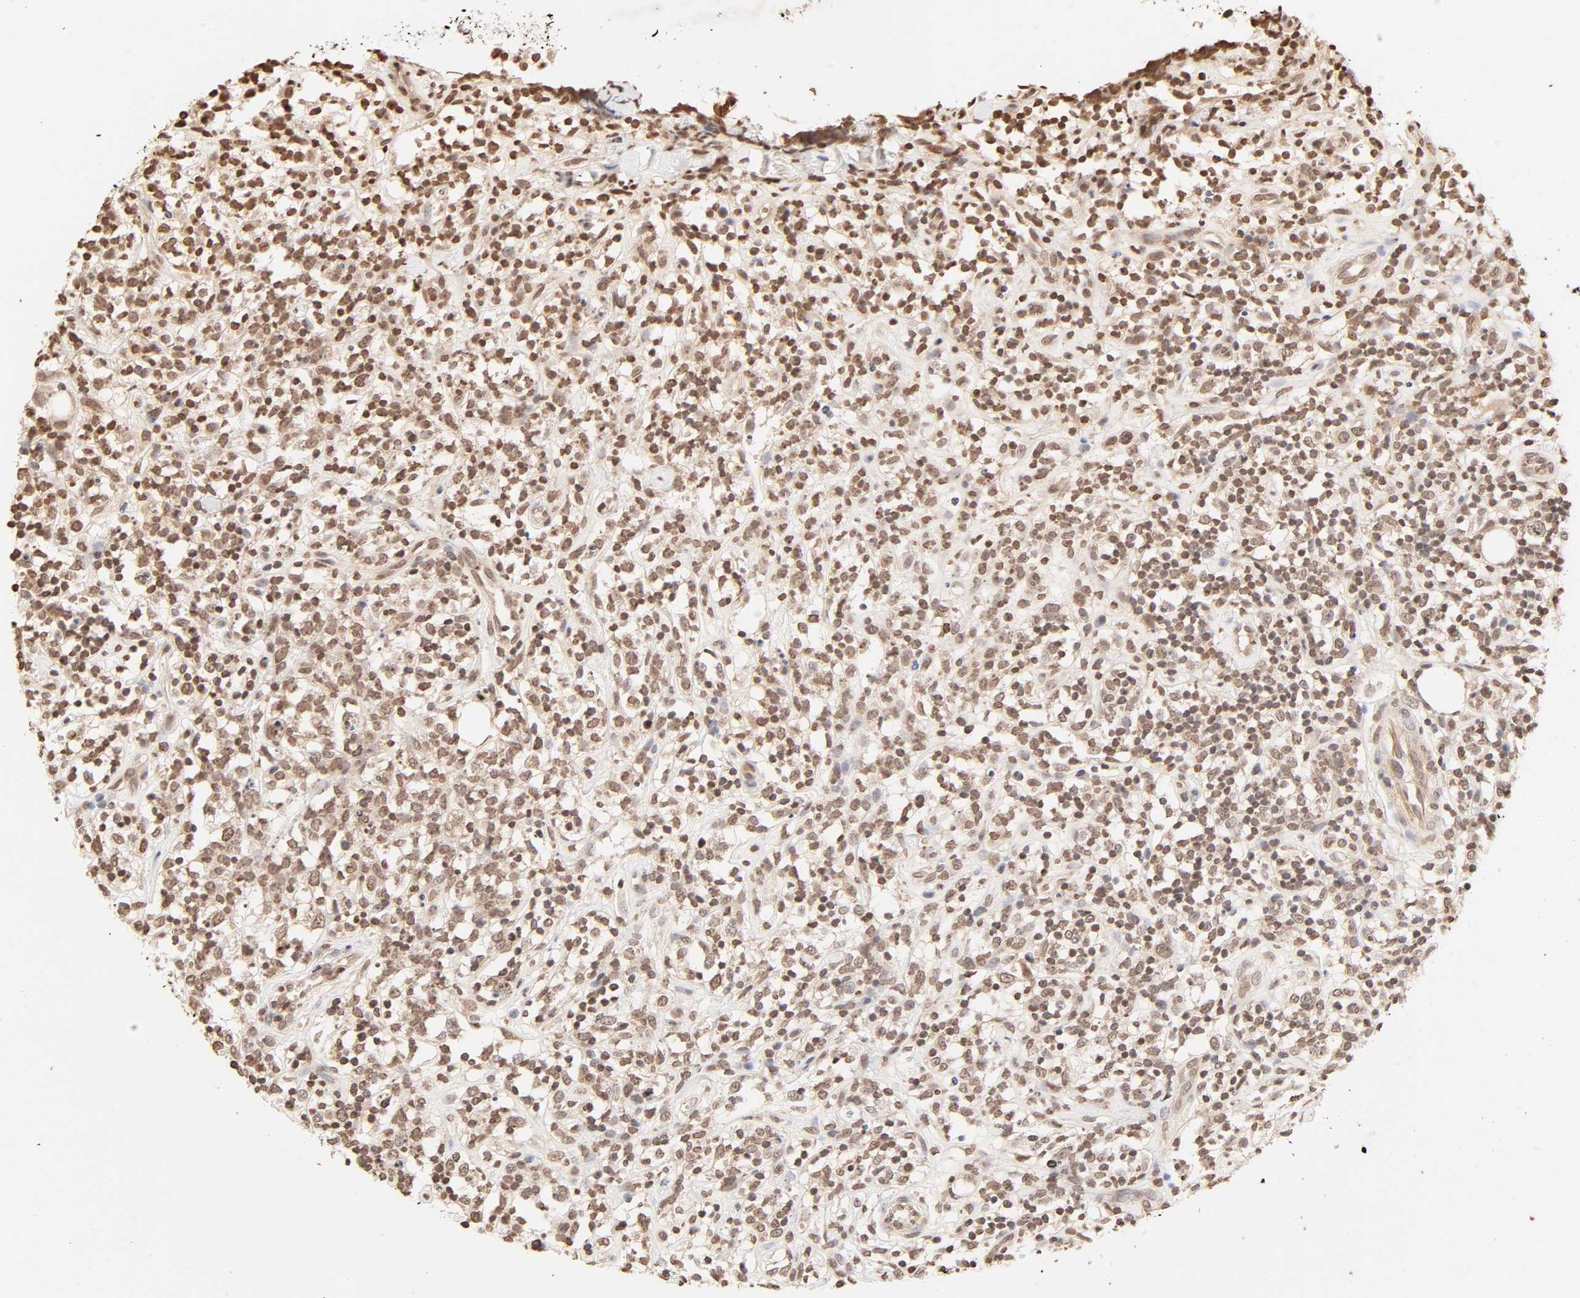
{"staining": {"intensity": "moderate", "quantity": ">75%", "location": "cytoplasmic/membranous,nuclear"}, "tissue": "lymphoma", "cell_type": "Tumor cells", "image_type": "cancer", "snomed": [{"axis": "morphology", "description": "Malignant lymphoma, non-Hodgkin's type, High grade"}, {"axis": "topography", "description": "Lymph node"}], "caption": "Tumor cells reveal moderate cytoplasmic/membranous and nuclear staining in approximately >75% of cells in malignant lymphoma, non-Hodgkin's type (high-grade). (brown staining indicates protein expression, while blue staining denotes nuclei).", "gene": "TBL1X", "patient": {"sex": "female", "age": 73}}